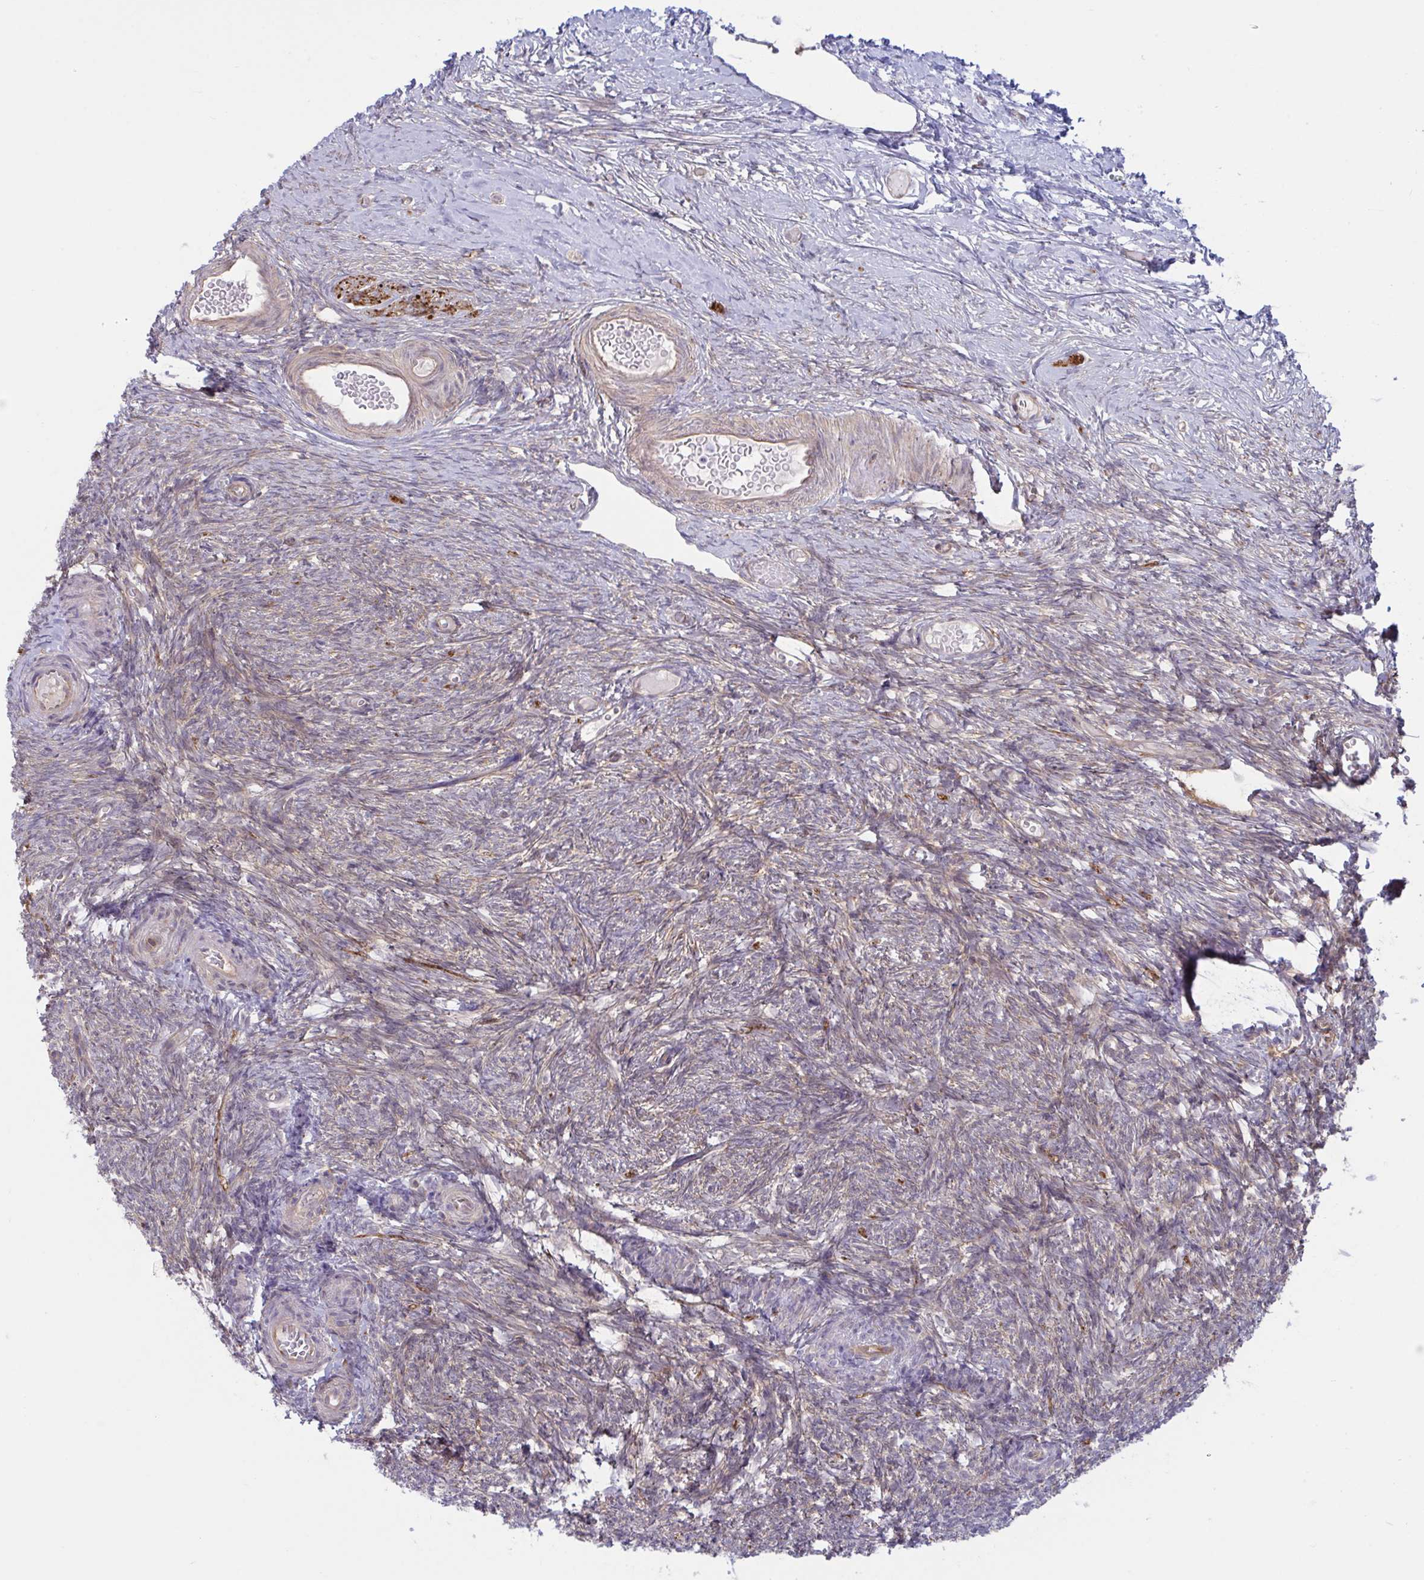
{"staining": {"intensity": "moderate", "quantity": "25%-75%", "location": "cytoplasmic/membranous"}, "tissue": "ovary", "cell_type": "Ovarian stroma cells", "image_type": "normal", "snomed": [{"axis": "morphology", "description": "Normal tissue, NOS"}, {"axis": "topography", "description": "Ovary"}], "caption": "Ovarian stroma cells show medium levels of moderate cytoplasmic/membranous positivity in about 25%-75% of cells in unremarkable human ovary. (brown staining indicates protein expression, while blue staining denotes nuclei).", "gene": "PRRT4", "patient": {"sex": "female", "age": 39}}